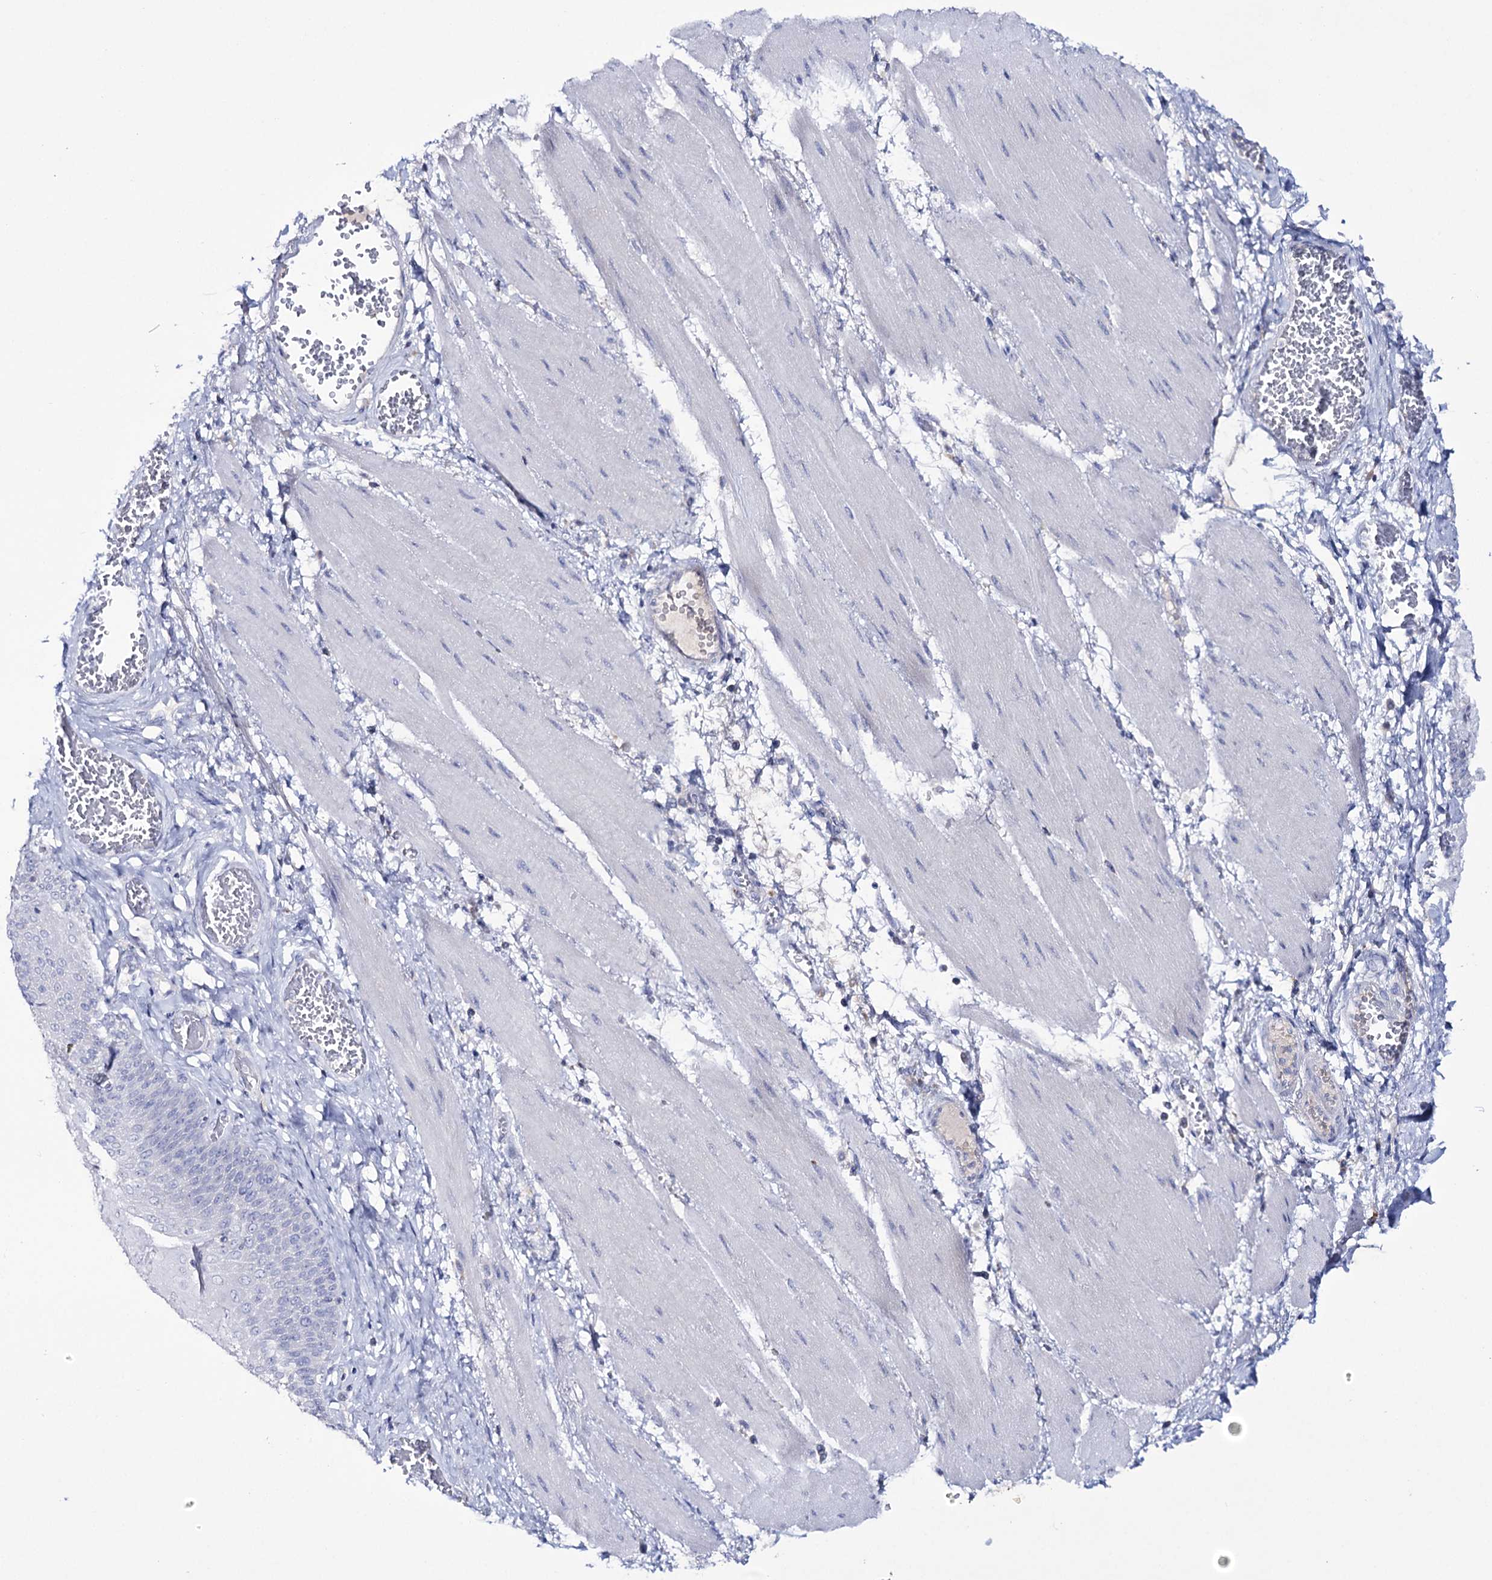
{"staining": {"intensity": "negative", "quantity": "none", "location": "none"}, "tissue": "esophagus", "cell_type": "Squamous epithelial cells", "image_type": "normal", "snomed": [{"axis": "morphology", "description": "Normal tissue, NOS"}, {"axis": "topography", "description": "Esophagus"}], "caption": "Immunohistochemistry (IHC) image of unremarkable esophagus: human esophagus stained with DAB reveals no significant protein expression in squamous epithelial cells. (DAB (3,3'-diaminobenzidine) immunohistochemistry, high magnification).", "gene": "NAGLU", "patient": {"sex": "male", "age": 60}}